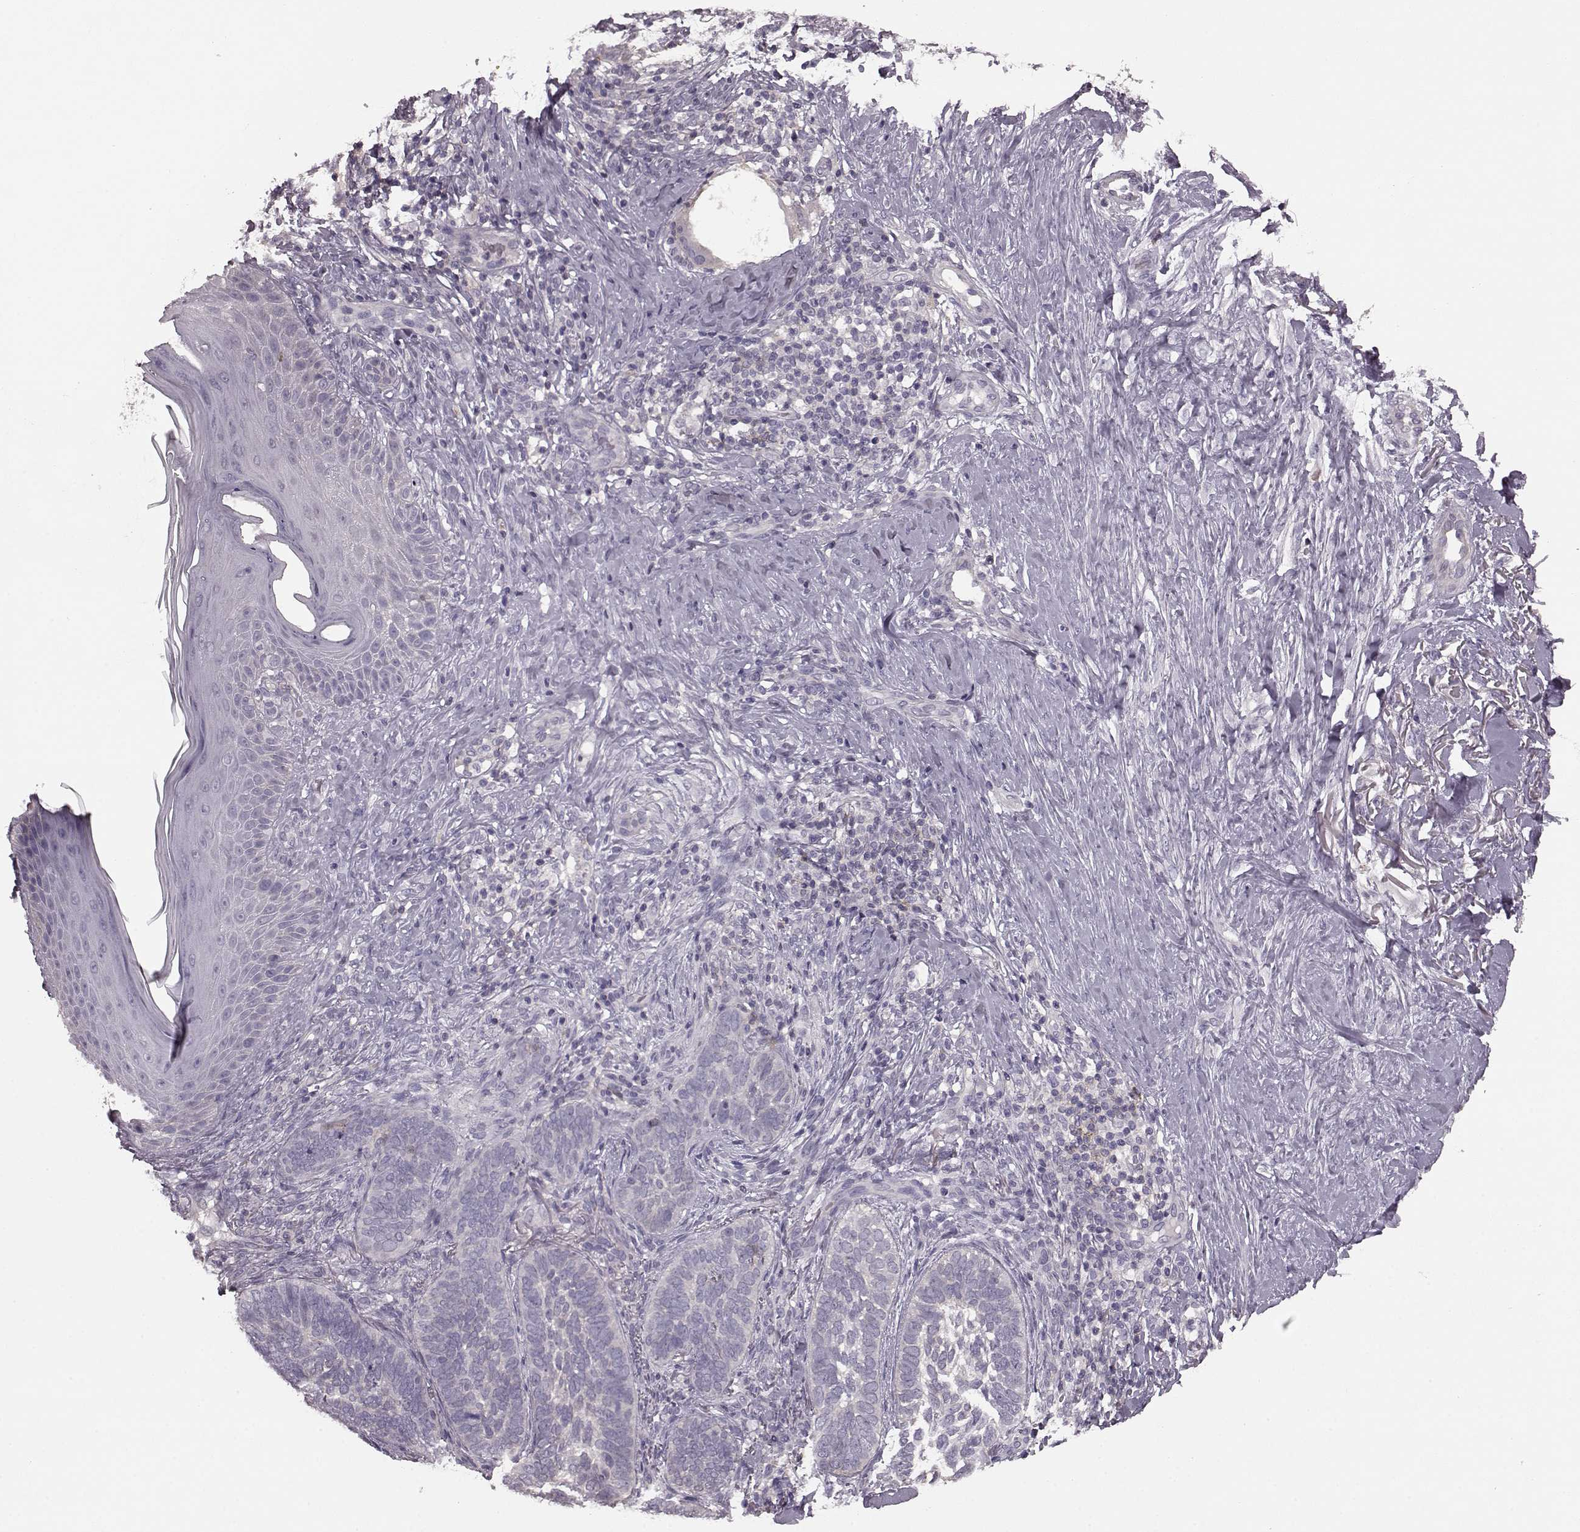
{"staining": {"intensity": "negative", "quantity": "none", "location": "none"}, "tissue": "skin cancer", "cell_type": "Tumor cells", "image_type": "cancer", "snomed": [{"axis": "morphology", "description": "Normal tissue, NOS"}, {"axis": "morphology", "description": "Basal cell carcinoma"}, {"axis": "topography", "description": "Skin"}], "caption": "DAB immunohistochemical staining of human skin basal cell carcinoma reveals no significant staining in tumor cells.", "gene": "PDCD1", "patient": {"sex": "male", "age": 46}}